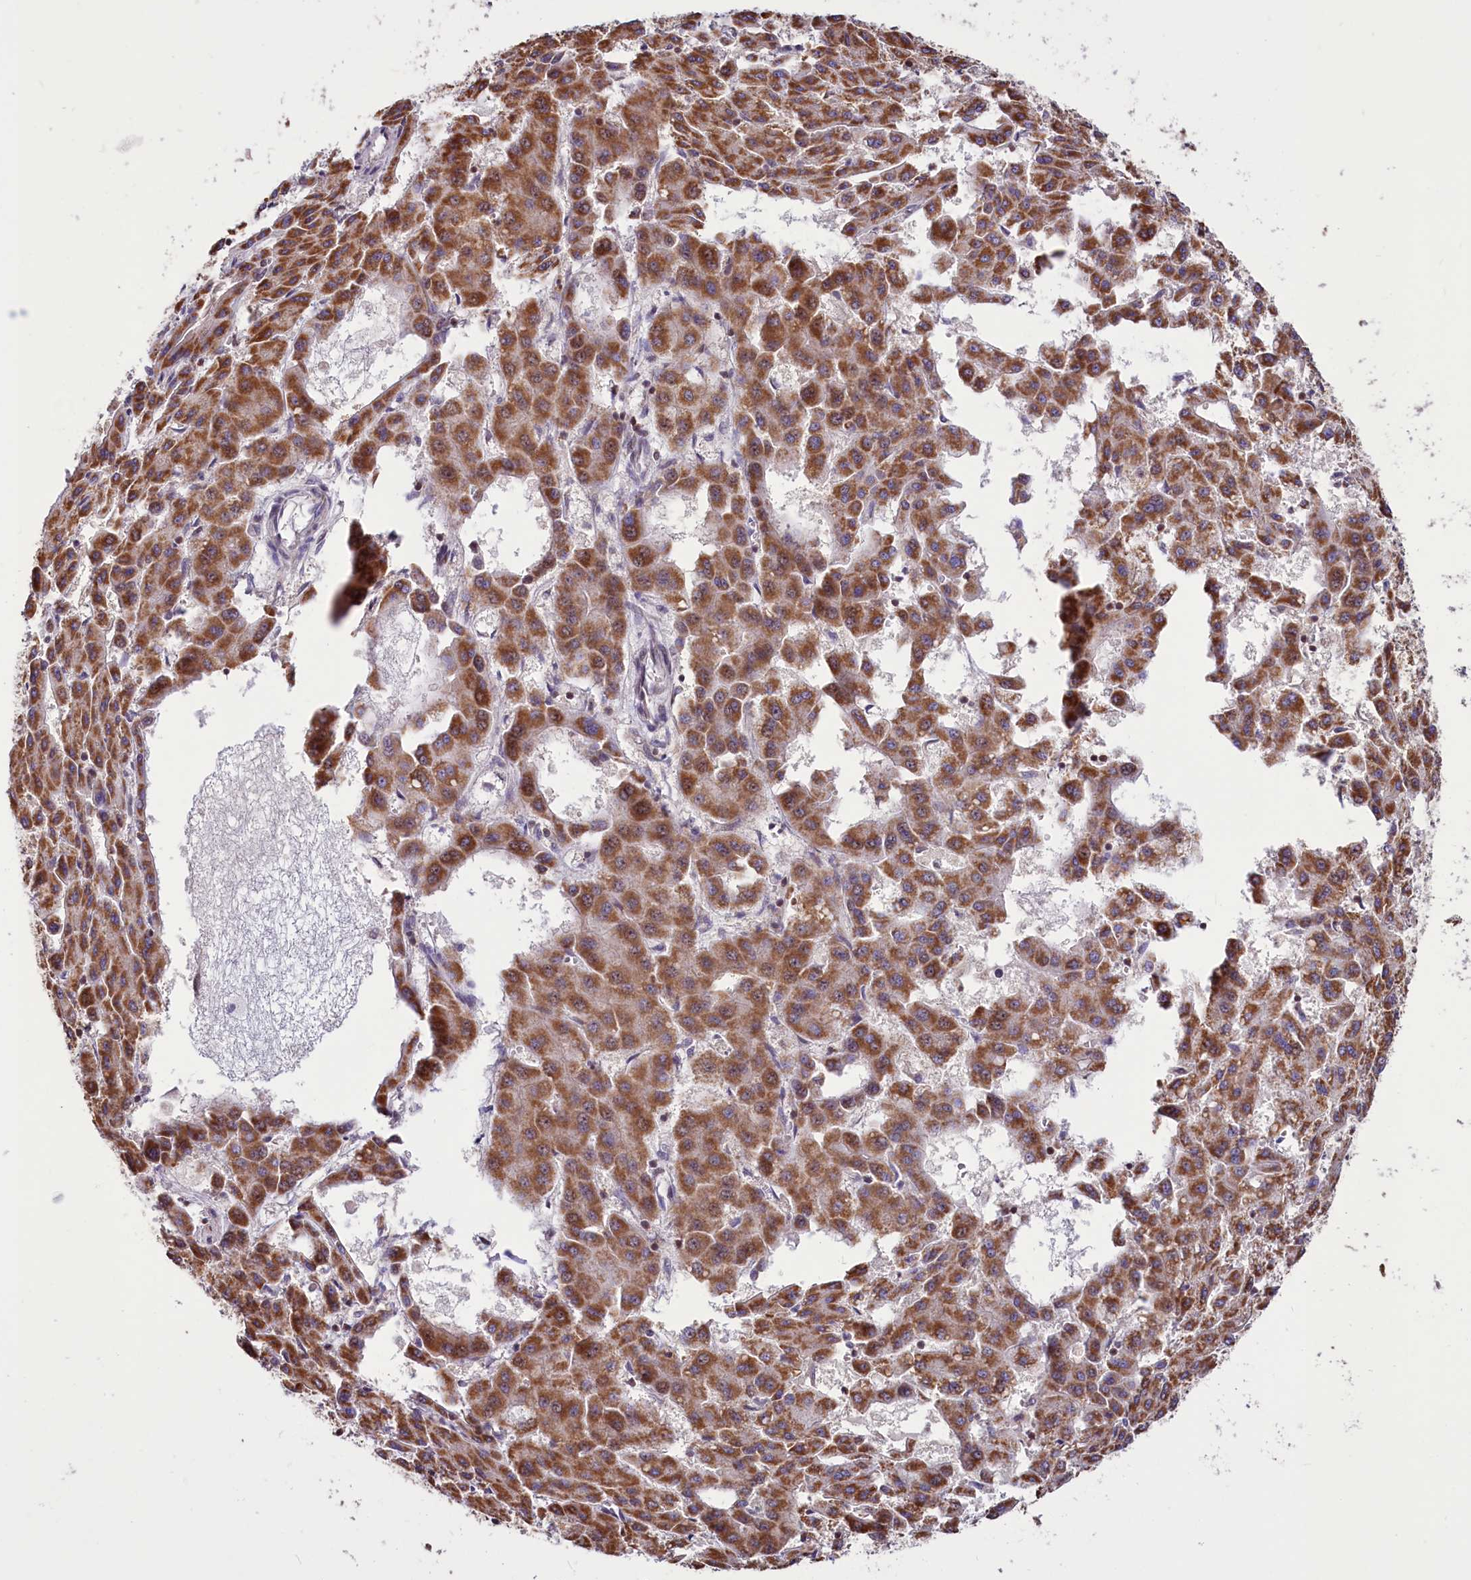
{"staining": {"intensity": "strong", "quantity": ">75%", "location": "cytoplasmic/membranous"}, "tissue": "liver cancer", "cell_type": "Tumor cells", "image_type": "cancer", "snomed": [{"axis": "morphology", "description": "Carcinoma, Hepatocellular, NOS"}, {"axis": "topography", "description": "Liver"}], "caption": "A brown stain labels strong cytoplasmic/membranous staining of a protein in human liver cancer tumor cells.", "gene": "PHC3", "patient": {"sex": "male", "age": 47}}